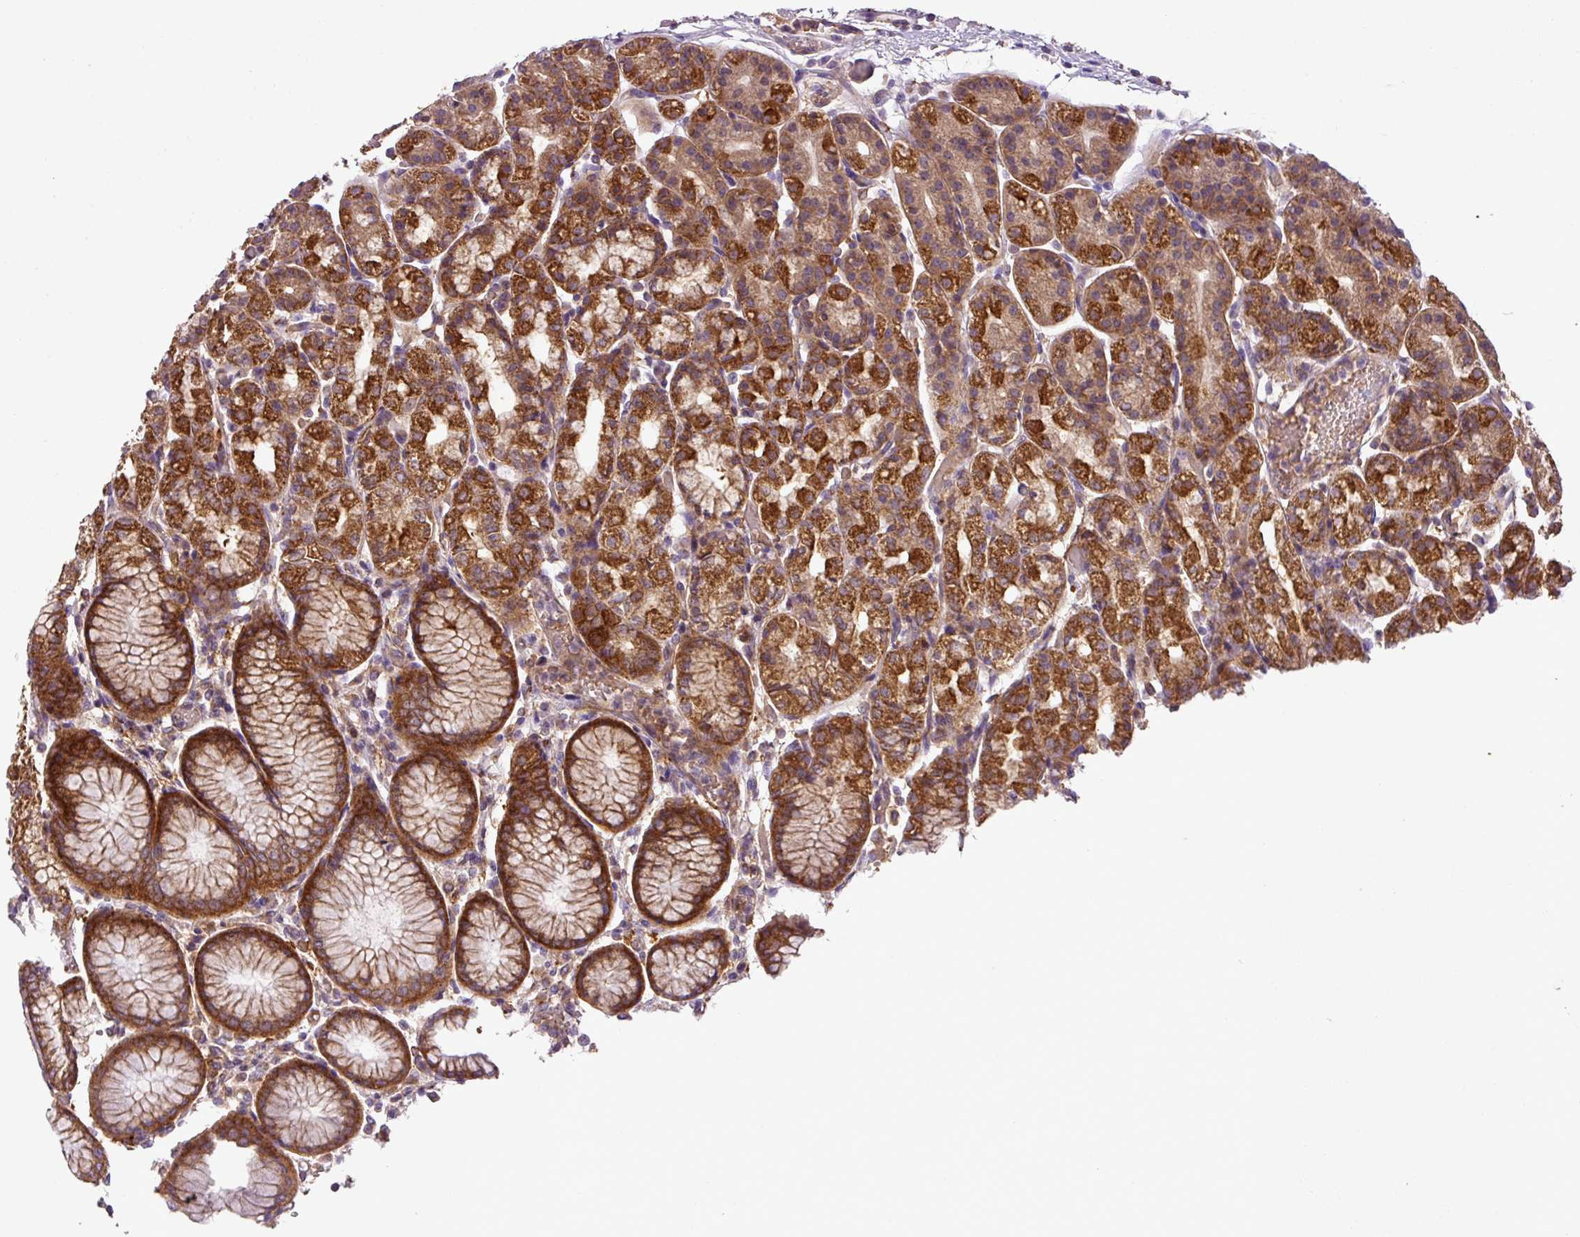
{"staining": {"intensity": "strong", "quantity": ">75%", "location": "cytoplasmic/membranous"}, "tissue": "stomach", "cell_type": "Glandular cells", "image_type": "normal", "snomed": [{"axis": "morphology", "description": "Normal tissue, NOS"}, {"axis": "topography", "description": "Stomach"}], "caption": "IHC of normal human stomach demonstrates high levels of strong cytoplasmic/membranous staining in about >75% of glandular cells.", "gene": "ZNF513", "patient": {"sex": "female", "age": 57}}